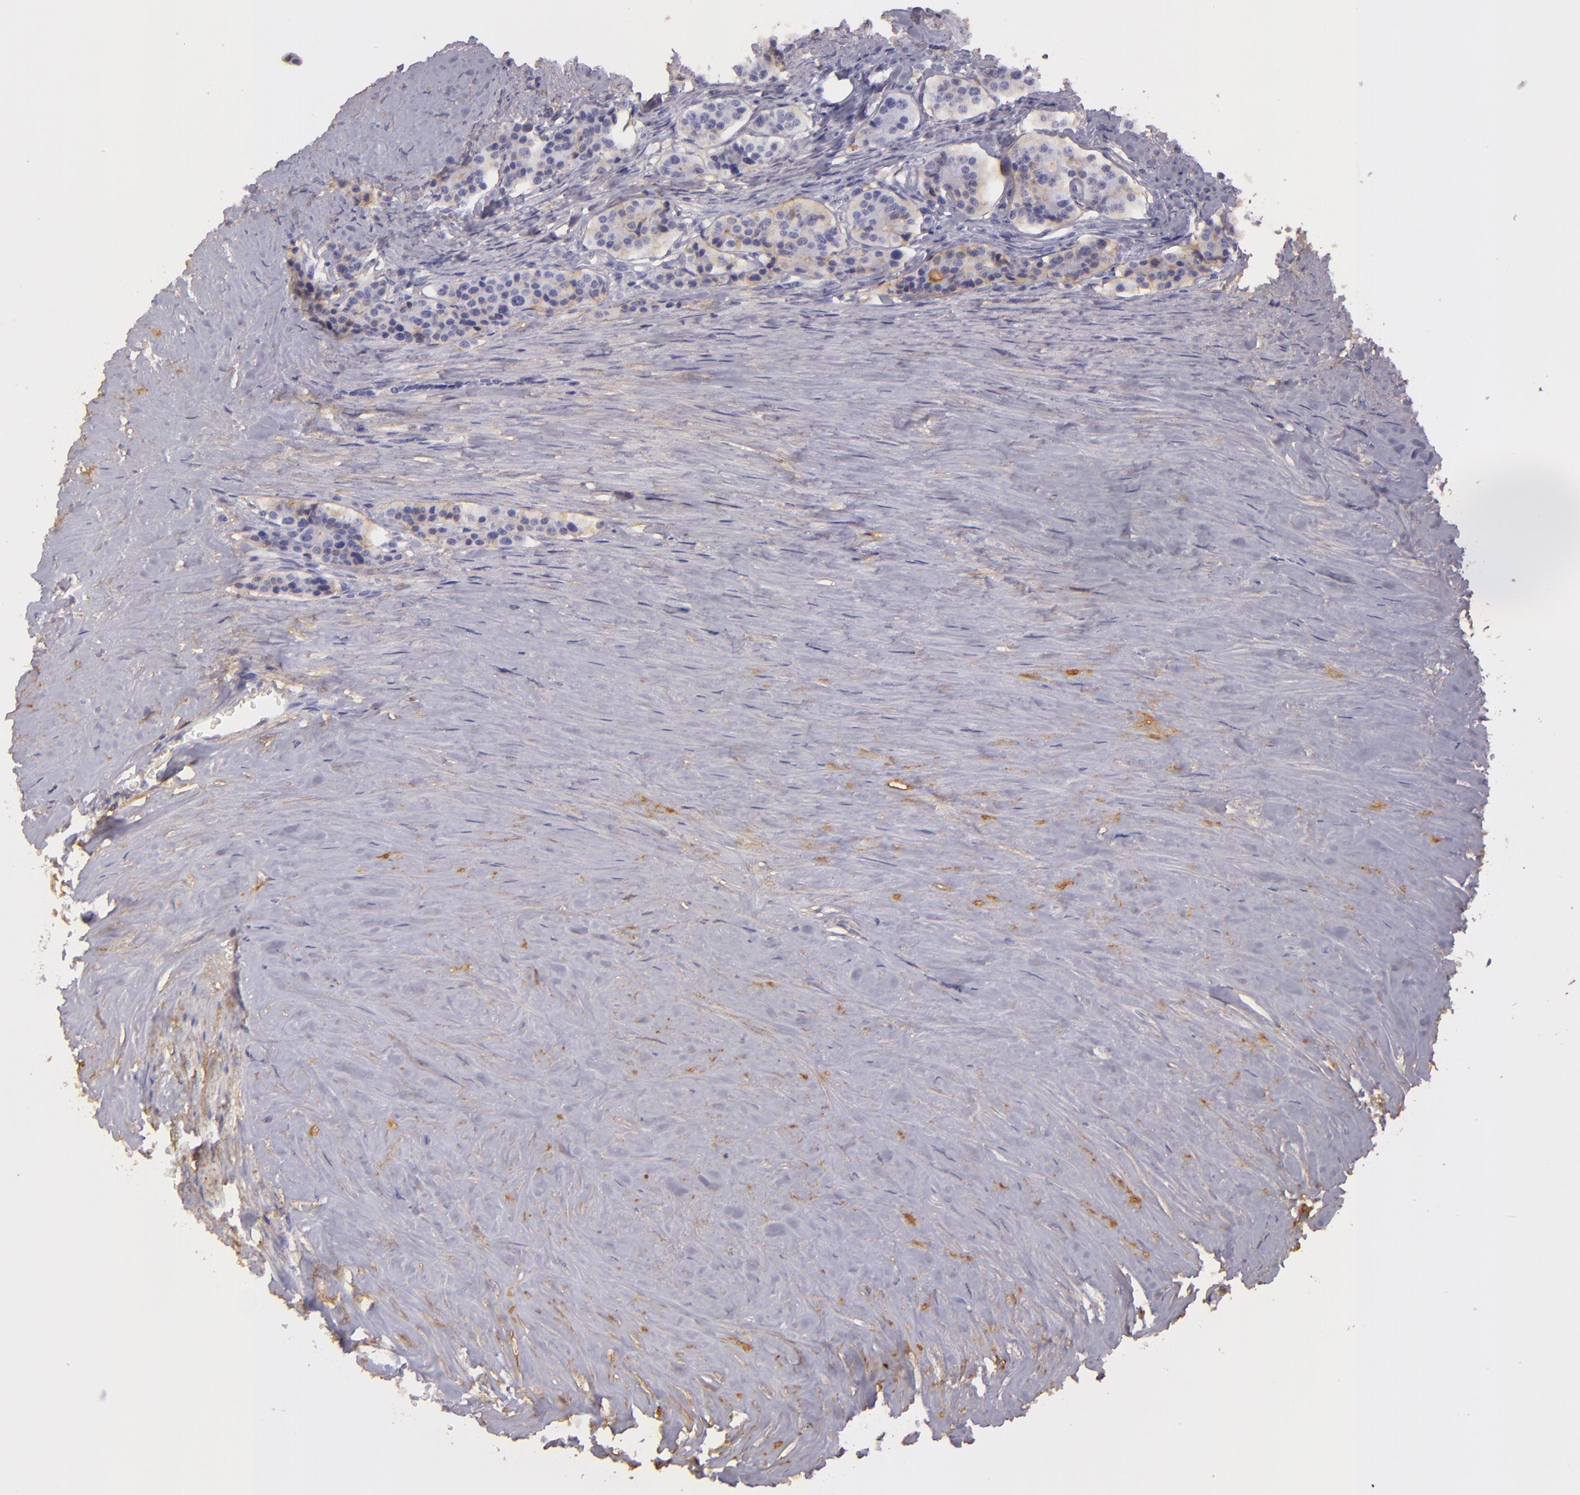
{"staining": {"intensity": "negative", "quantity": "none", "location": "none"}, "tissue": "carcinoid", "cell_type": "Tumor cells", "image_type": "cancer", "snomed": [{"axis": "morphology", "description": "Carcinoid, malignant, NOS"}, {"axis": "topography", "description": "Small intestine"}], "caption": "The immunohistochemistry micrograph has no significant expression in tumor cells of carcinoid (malignant) tissue.", "gene": "CD9", "patient": {"sex": "male", "age": 63}}